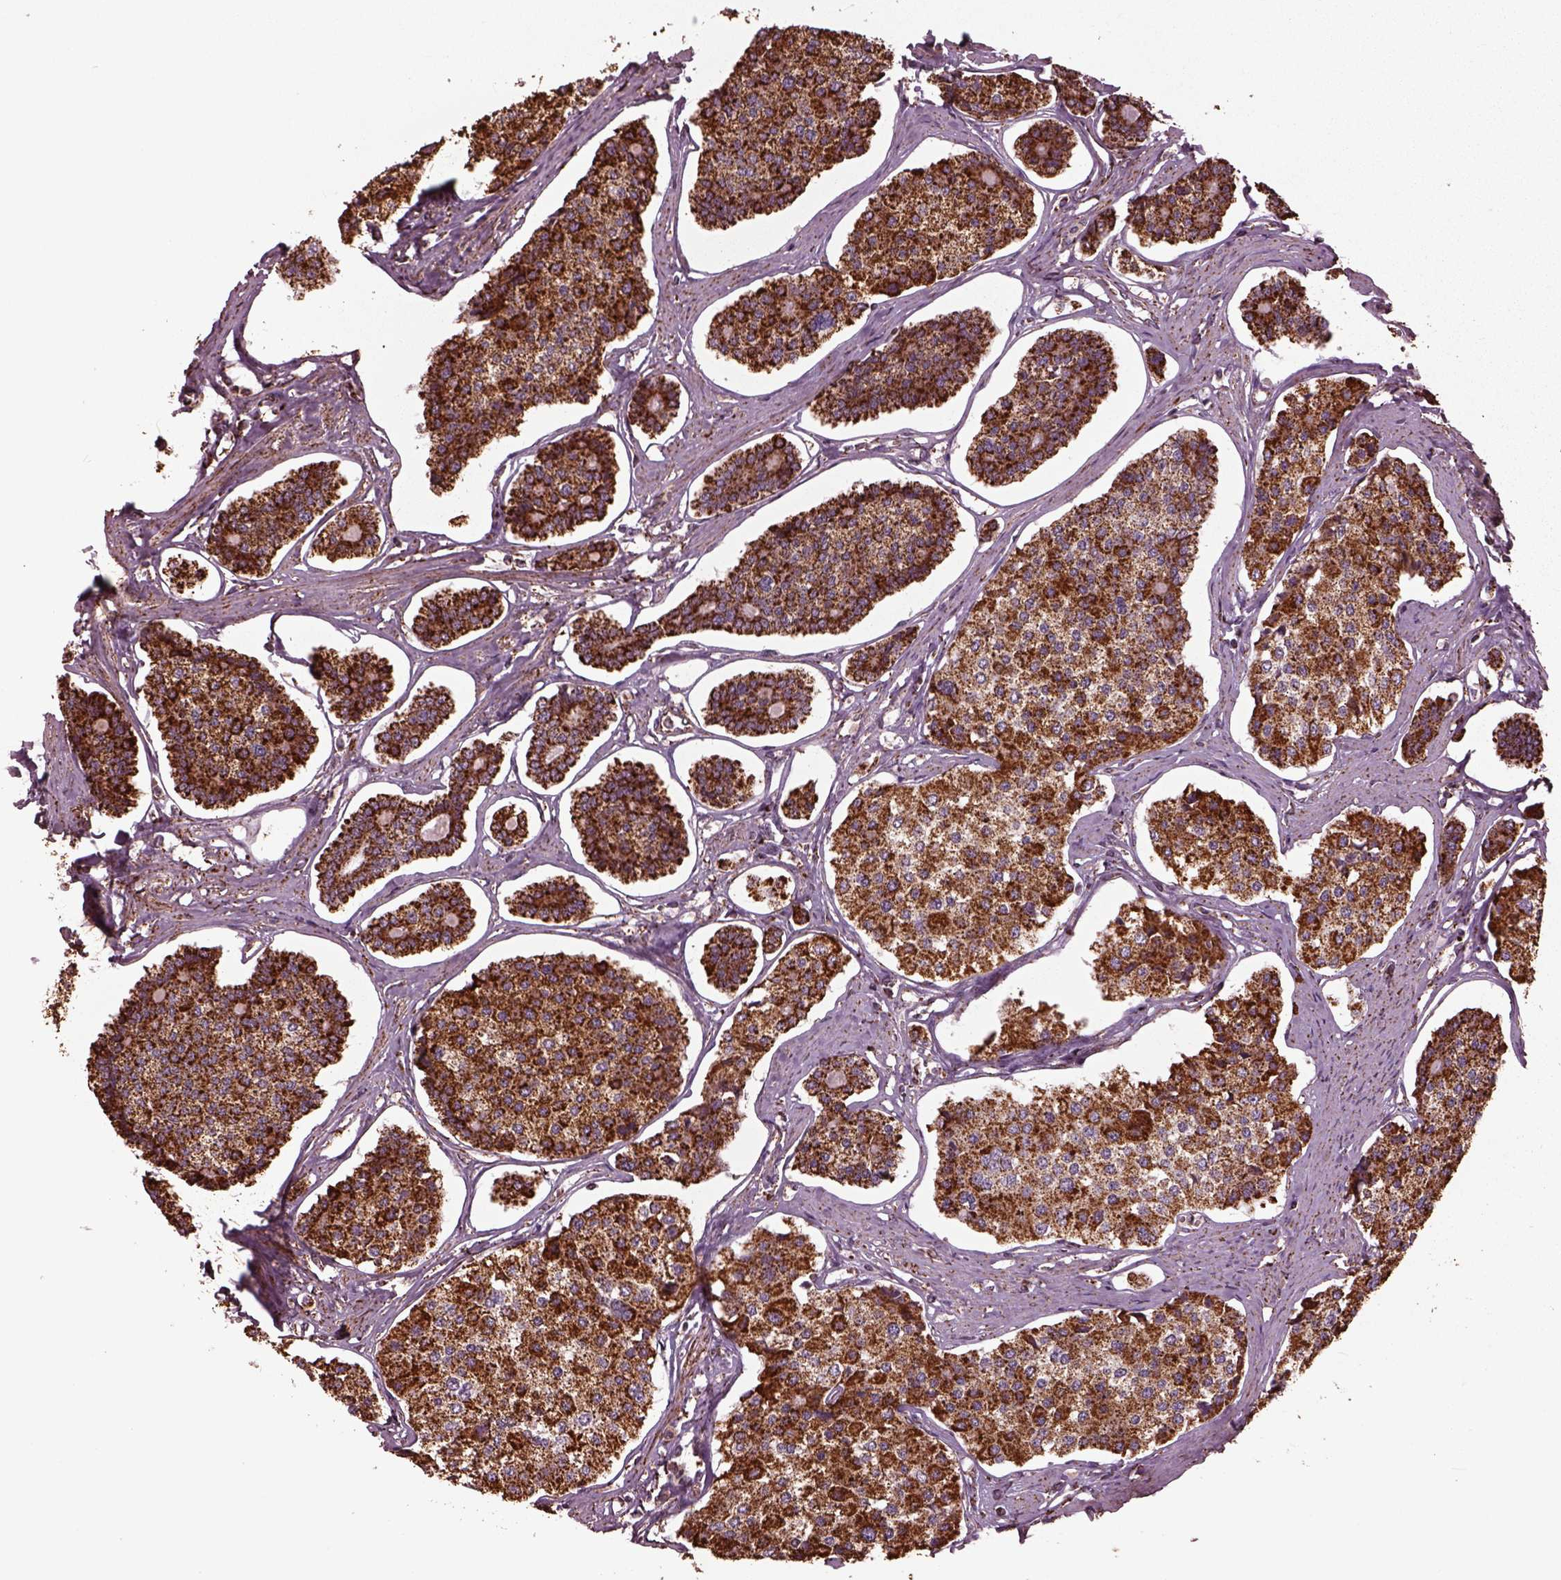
{"staining": {"intensity": "moderate", "quantity": ">75%", "location": "cytoplasmic/membranous"}, "tissue": "carcinoid", "cell_type": "Tumor cells", "image_type": "cancer", "snomed": [{"axis": "morphology", "description": "Carcinoid, malignant, NOS"}, {"axis": "topography", "description": "Small intestine"}], "caption": "Immunohistochemistry photomicrograph of neoplastic tissue: carcinoid stained using immunohistochemistry (IHC) displays medium levels of moderate protein expression localized specifically in the cytoplasmic/membranous of tumor cells, appearing as a cytoplasmic/membranous brown color.", "gene": "TMEM254", "patient": {"sex": "female", "age": 65}}